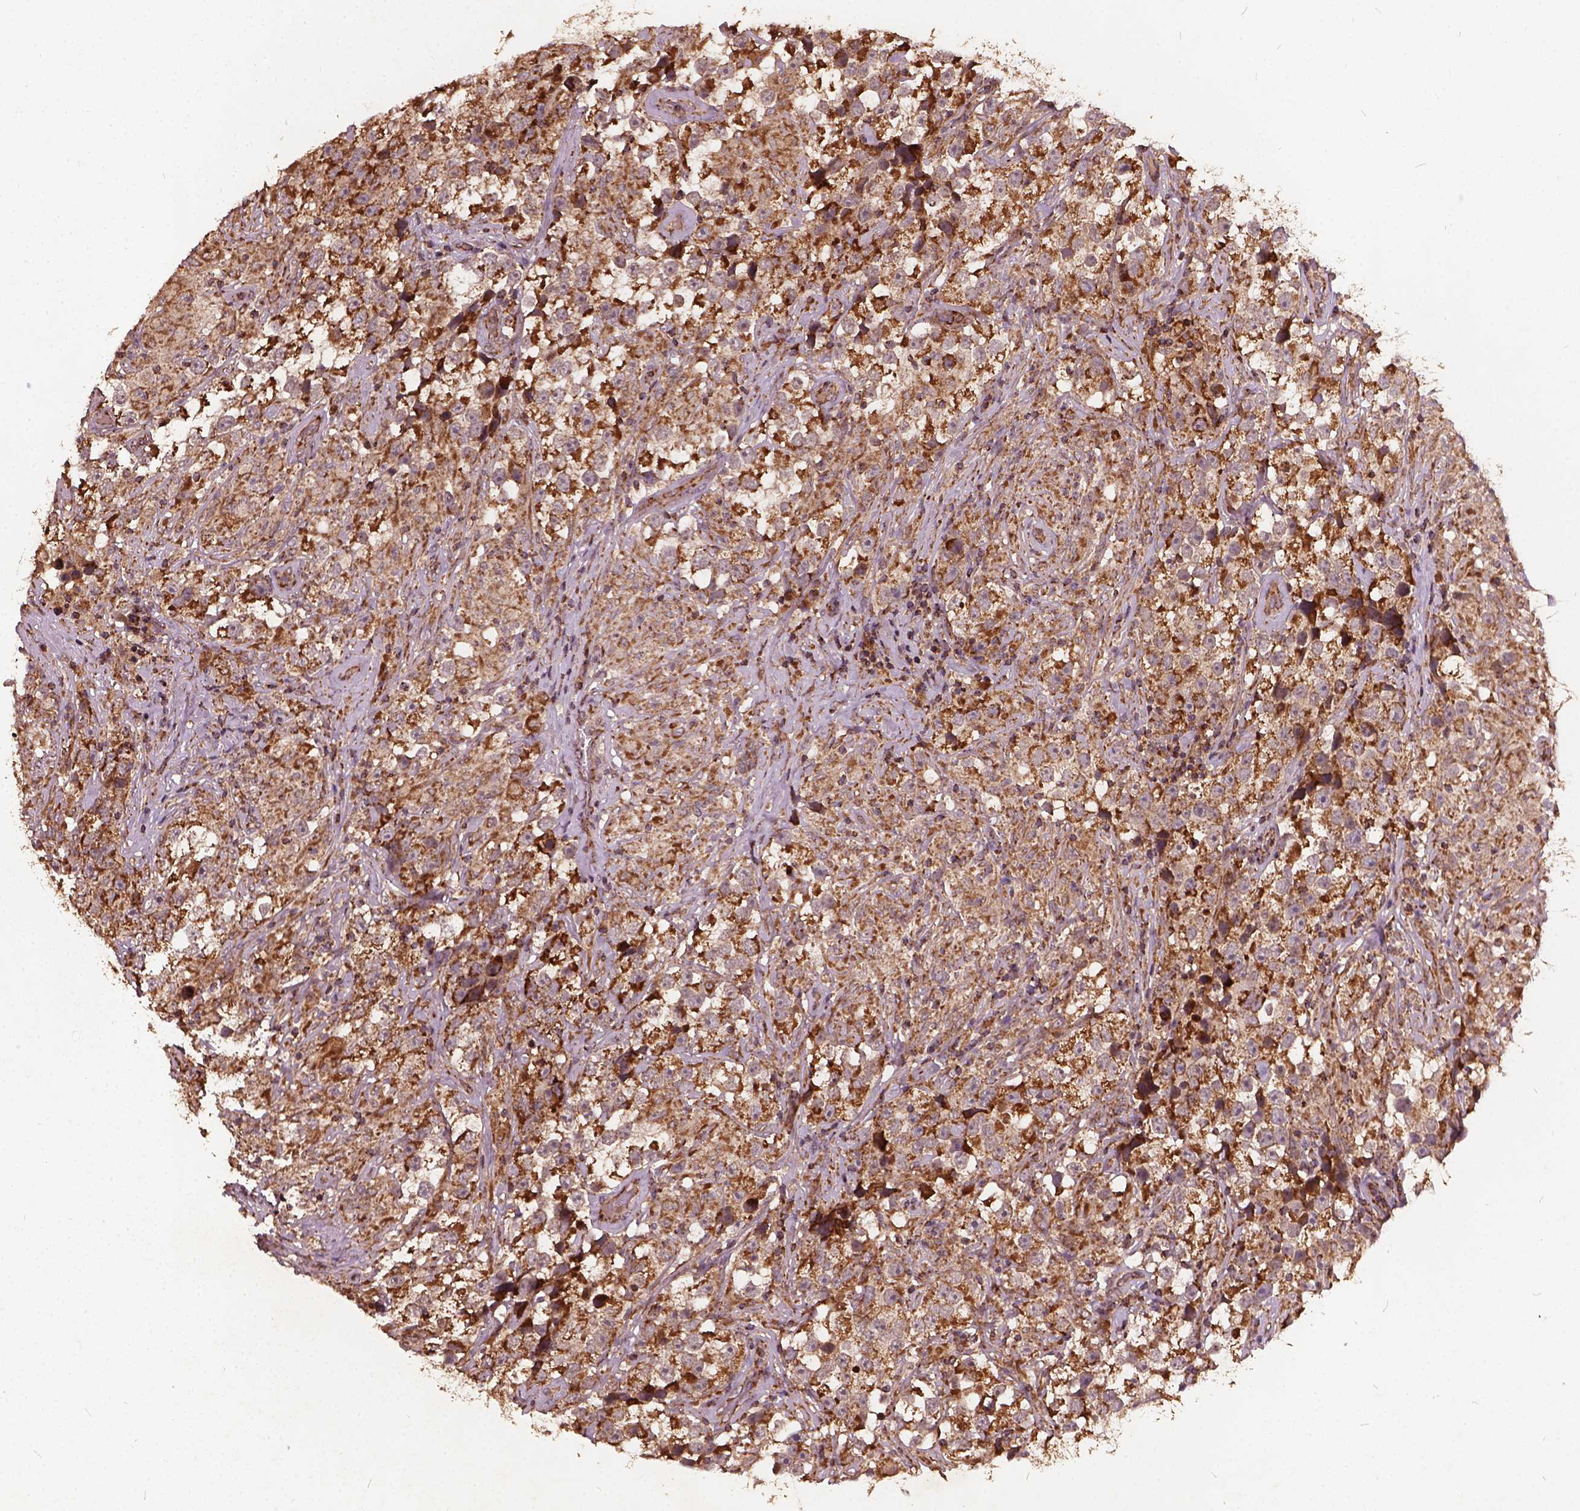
{"staining": {"intensity": "moderate", "quantity": ">75%", "location": "cytoplasmic/membranous"}, "tissue": "testis cancer", "cell_type": "Tumor cells", "image_type": "cancer", "snomed": [{"axis": "morphology", "description": "Seminoma, NOS"}, {"axis": "topography", "description": "Testis"}], "caption": "This is an image of immunohistochemistry (IHC) staining of testis seminoma, which shows moderate positivity in the cytoplasmic/membranous of tumor cells.", "gene": "UBXN2A", "patient": {"sex": "male", "age": 46}}